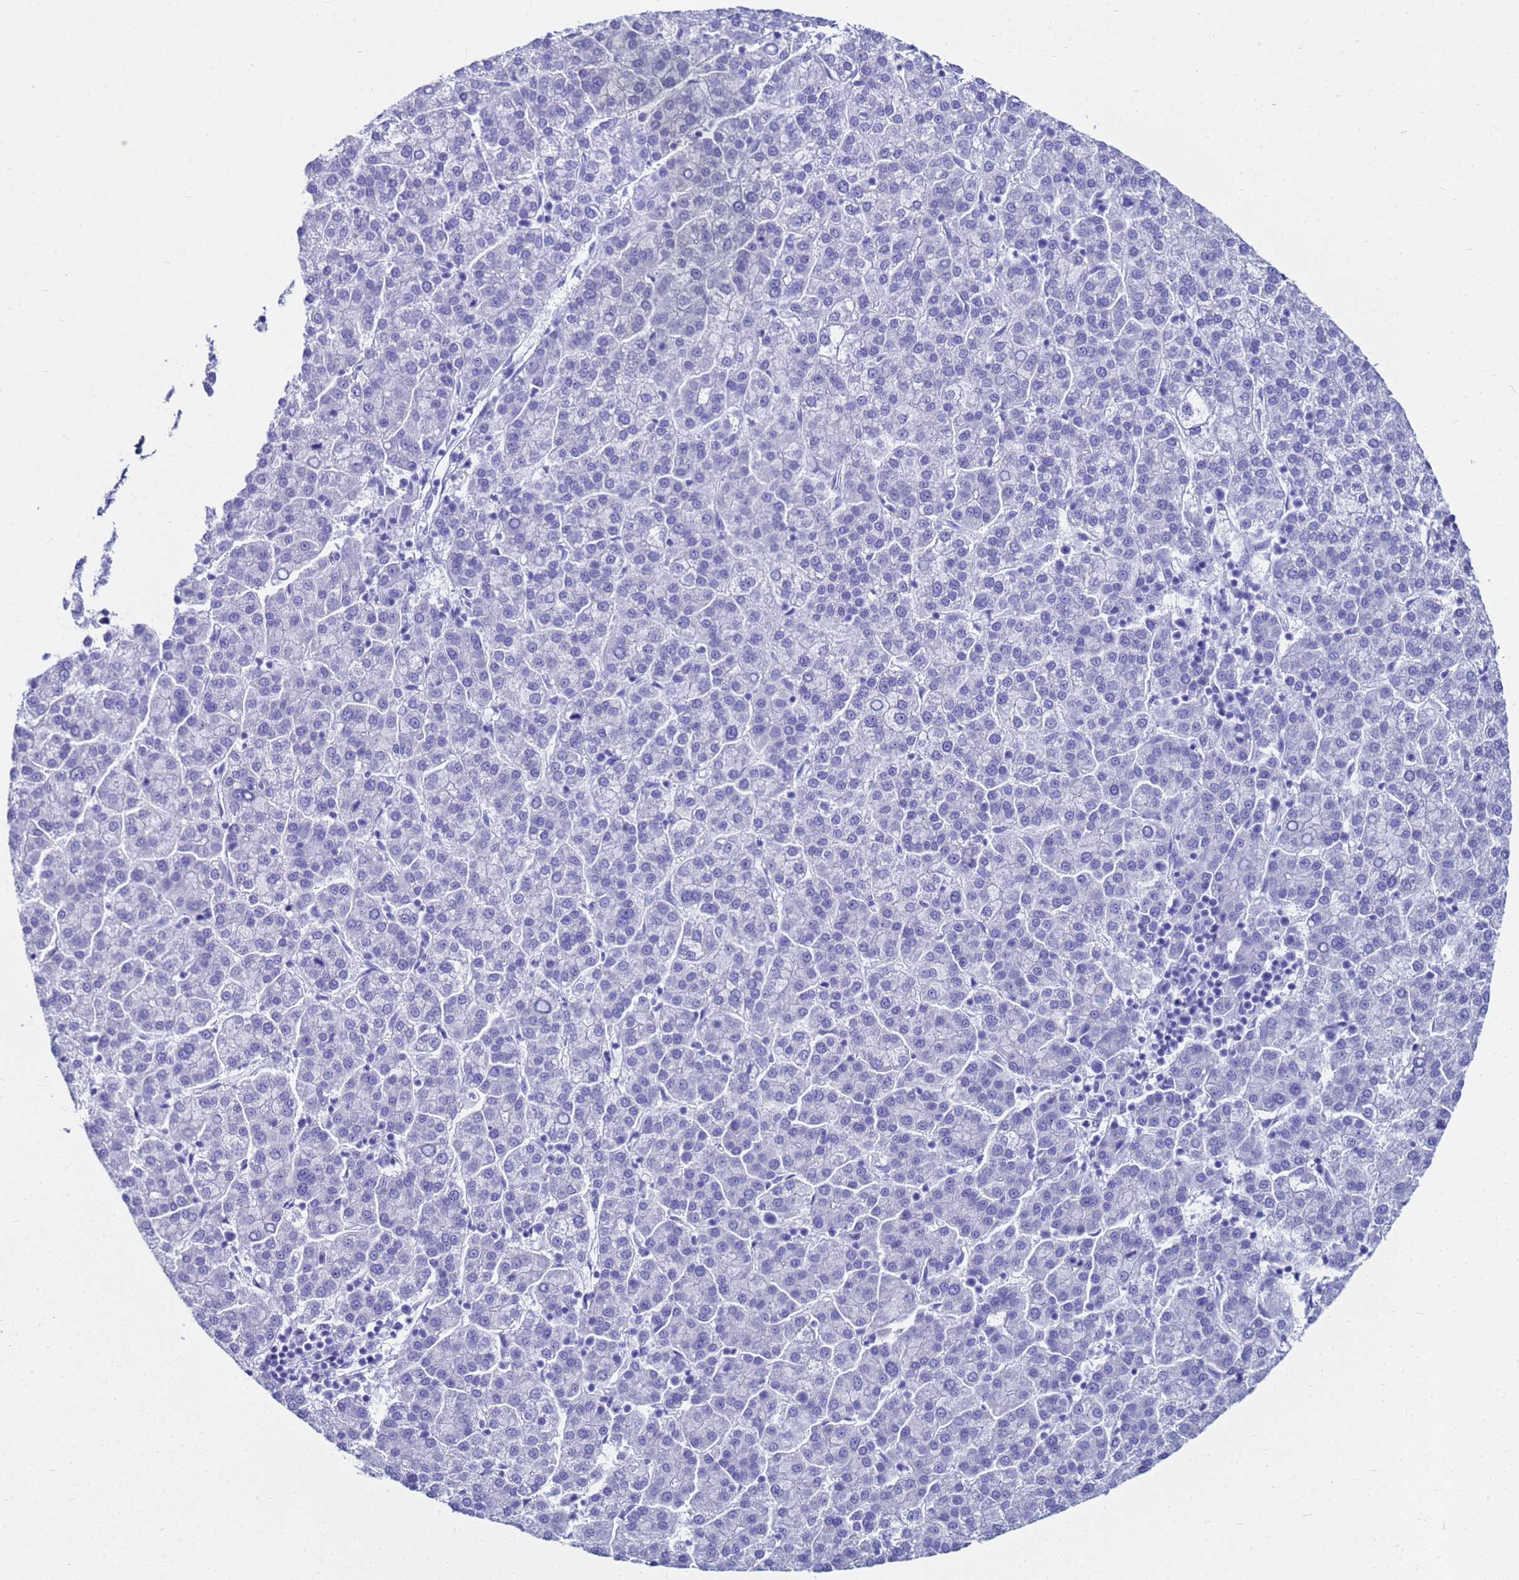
{"staining": {"intensity": "negative", "quantity": "none", "location": "none"}, "tissue": "liver cancer", "cell_type": "Tumor cells", "image_type": "cancer", "snomed": [{"axis": "morphology", "description": "Carcinoma, Hepatocellular, NOS"}, {"axis": "topography", "description": "Liver"}], "caption": "A histopathology image of liver cancer stained for a protein displays no brown staining in tumor cells. (DAB (3,3'-diaminobenzidine) IHC visualized using brightfield microscopy, high magnification).", "gene": "CKB", "patient": {"sex": "female", "age": 58}}